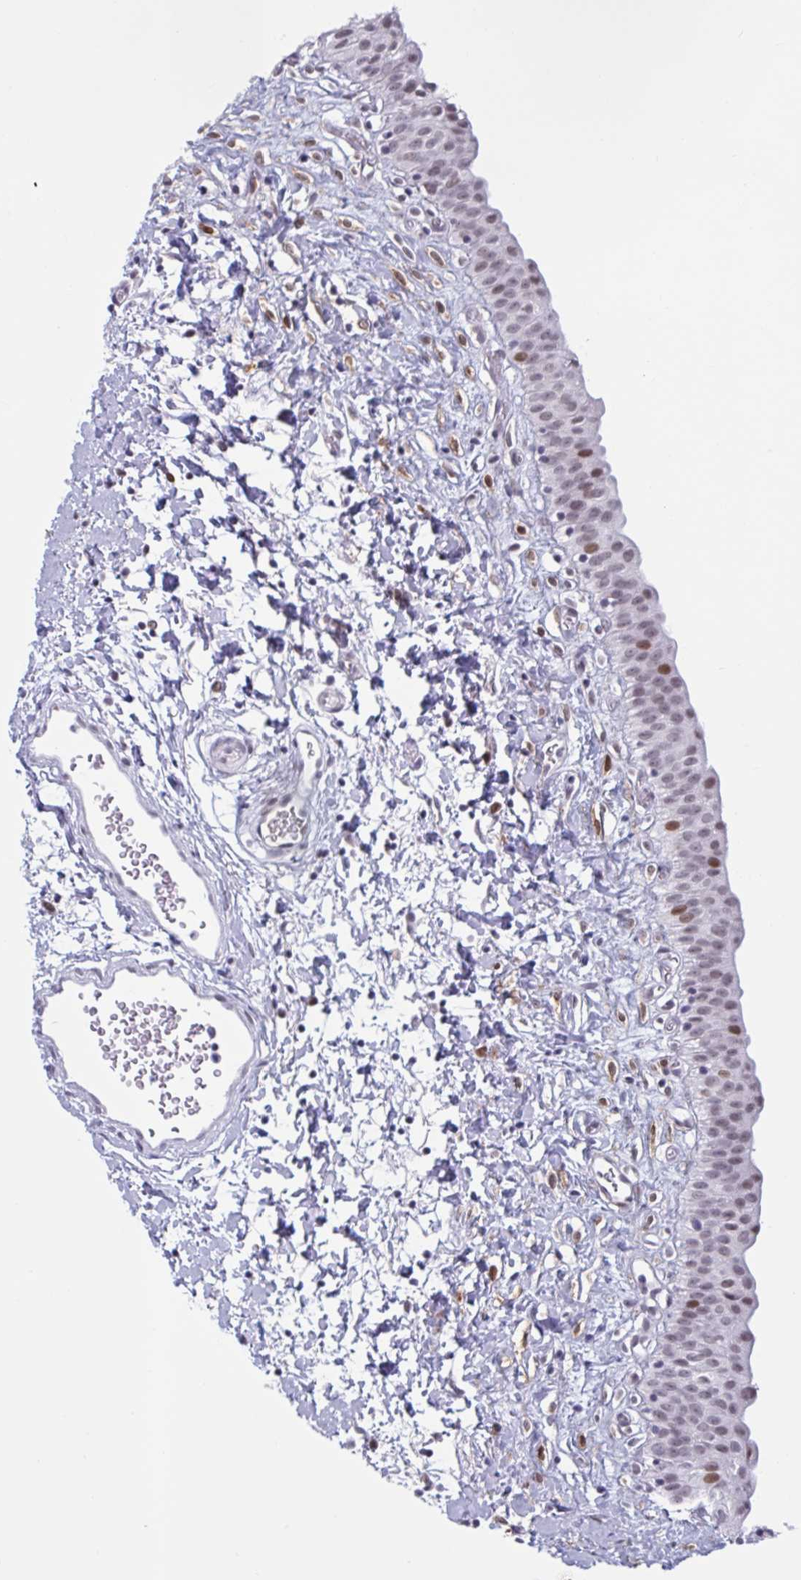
{"staining": {"intensity": "moderate", "quantity": "25%-75%", "location": "nuclear"}, "tissue": "urinary bladder", "cell_type": "Urothelial cells", "image_type": "normal", "snomed": [{"axis": "morphology", "description": "Normal tissue, NOS"}, {"axis": "topography", "description": "Urinary bladder"}], "caption": "High-magnification brightfield microscopy of benign urinary bladder stained with DAB (3,3'-diaminobenzidine) (brown) and counterstained with hematoxylin (blue). urothelial cells exhibit moderate nuclear positivity is identified in approximately25%-75% of cells.", "gene": "HSD17B6", "patient": {"sex": "male", "age": 51}}